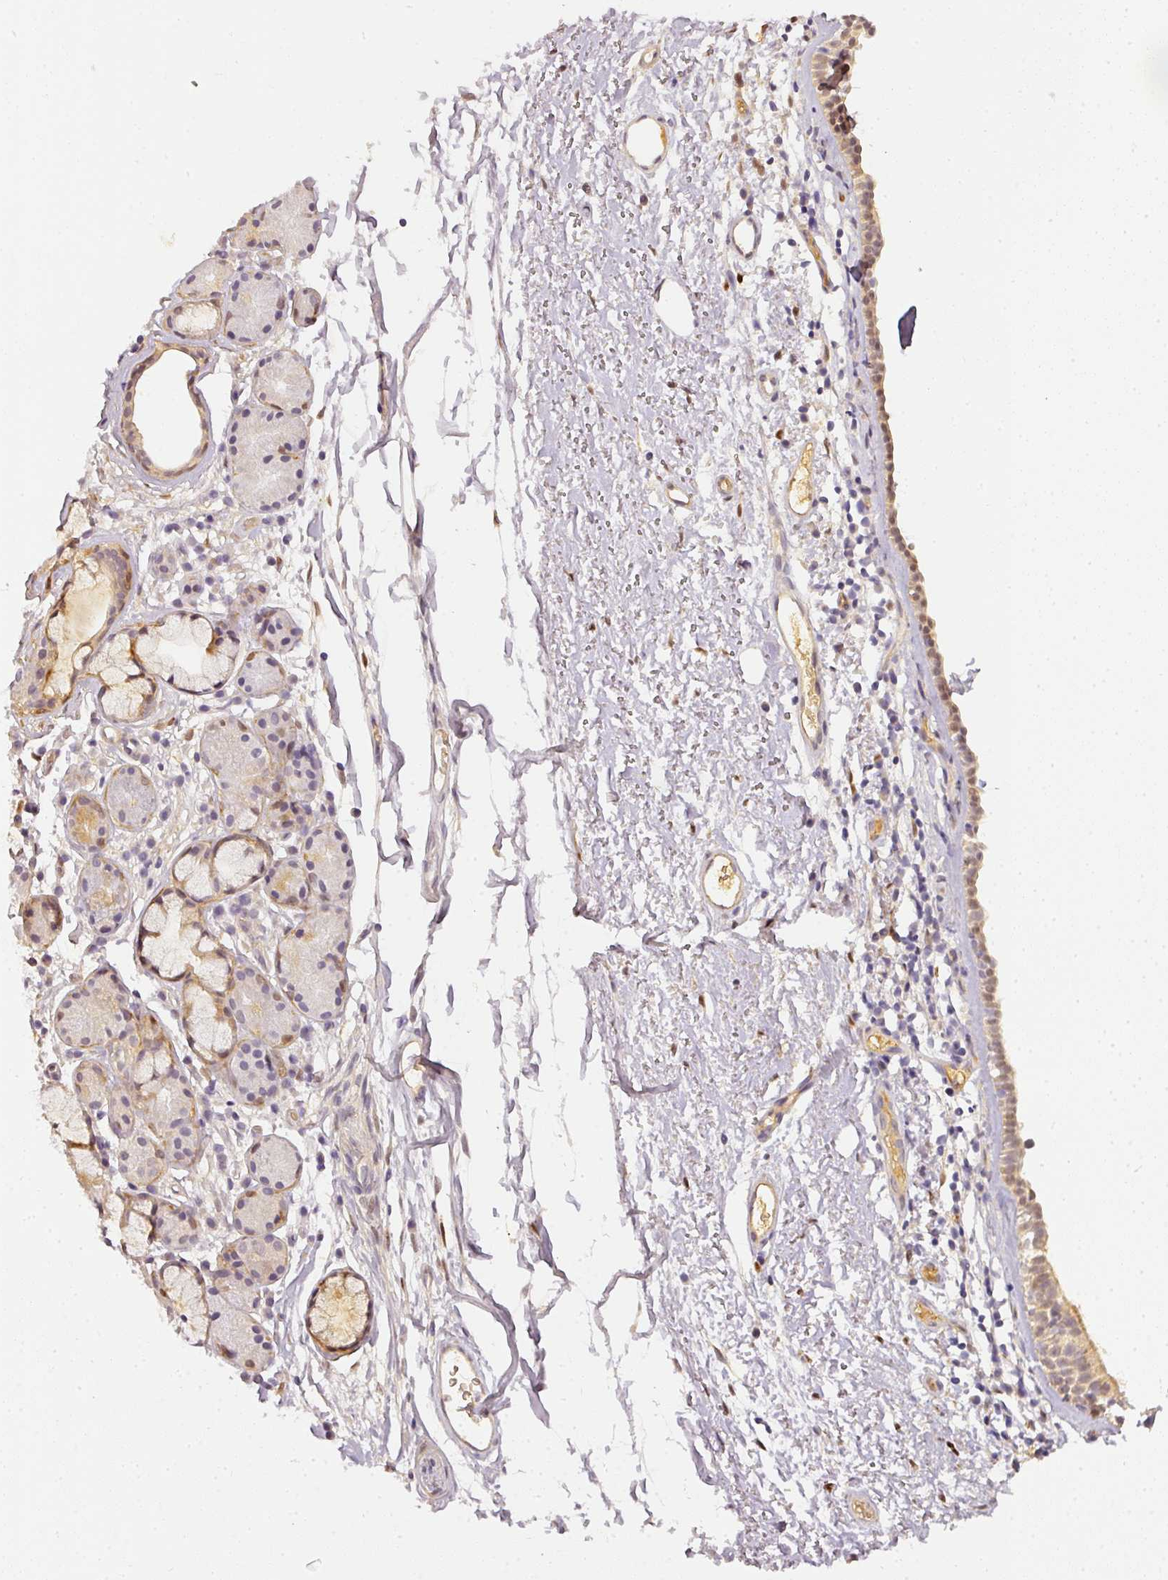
{"staining": {"intensity": "moderate", "quantity": "25%-75%", "location": "cytoplasmic/membranous"}, "tissue": "nasopharynx", "cell_type": "Respiratory epithelial cells", "image_type": "normal", "snomed": [{"axis": "morphology", "description": "Normal tissue, NOS"}, {"axis": "topography", "description": "Cartilage tissue"}, {"axis": "topography", "description": "Nasopharynx"}], "caption": "Immunohistochemistry (IHC) image of unremarkable nasopharynx: human nasopharynx stained using immunohistochemistry (IHC) reveals medium levels of moderate protein expression localized specifically in the cytoplasmic/membranous of respiratory epithelial cells, appearing as a cytoplasmic/membranous brown color.", "gene": "ADH5", "patient": {"sex": "male", "age": 56}}